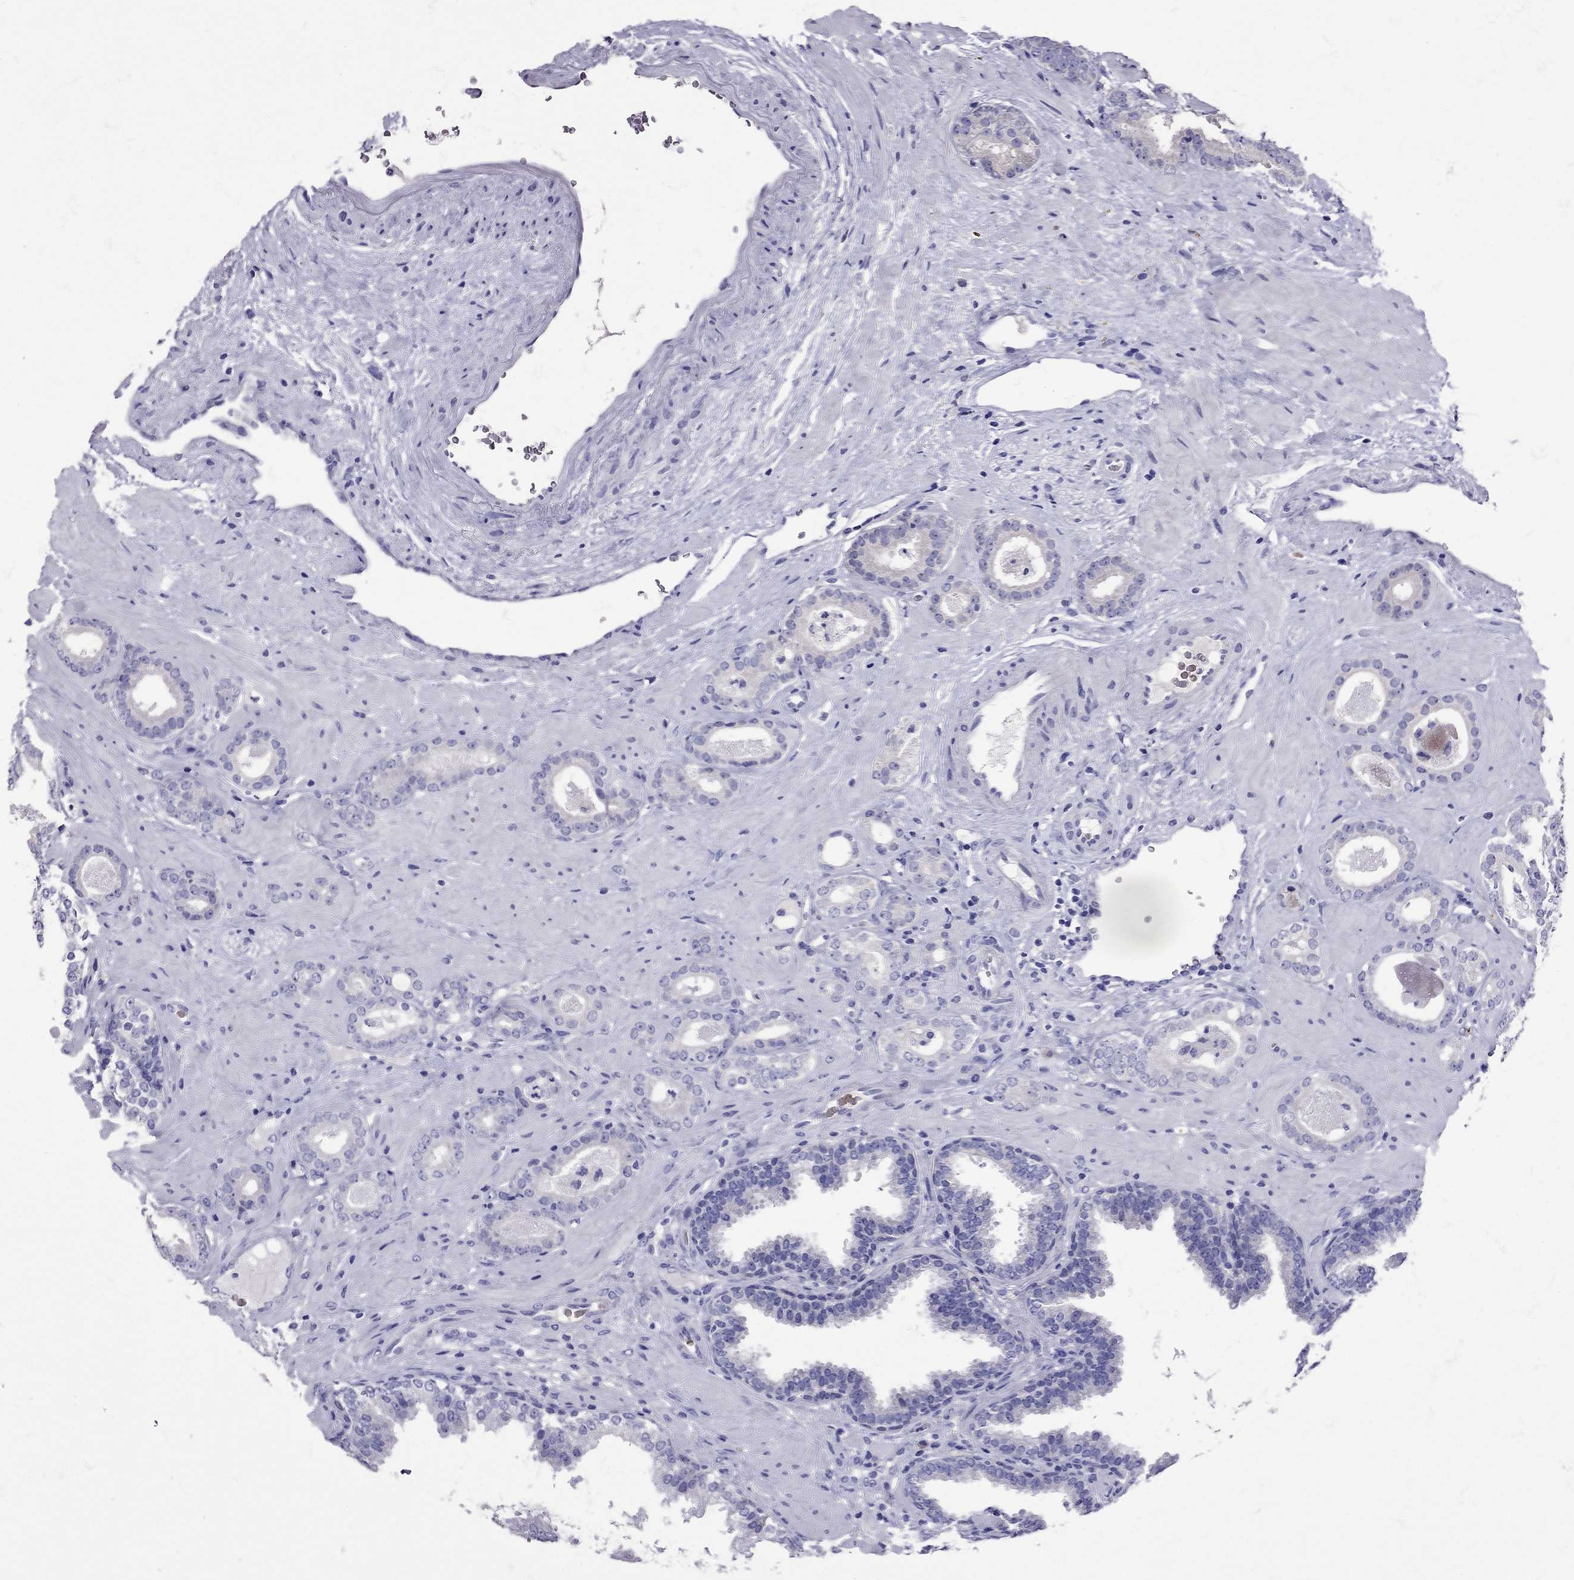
{"staining": {"intensity": "negative", "quantity": "none", "location": "none"}, "tissue": "prostate cancer", "cell_type": "Tumor cells", "image_type": "cancer", "snomed": [{"axis": "morphology", "description": "Adenocarcinoma, Low grade"}, {"axis": "topography", "description": "Prostate"}], "caption": "Tumor cells are negative for protein expression in human prostate cancer (low-grade adenocarcinoma).", "gene": "TBR1", "patient": {"sex": "male", "age": 60}}